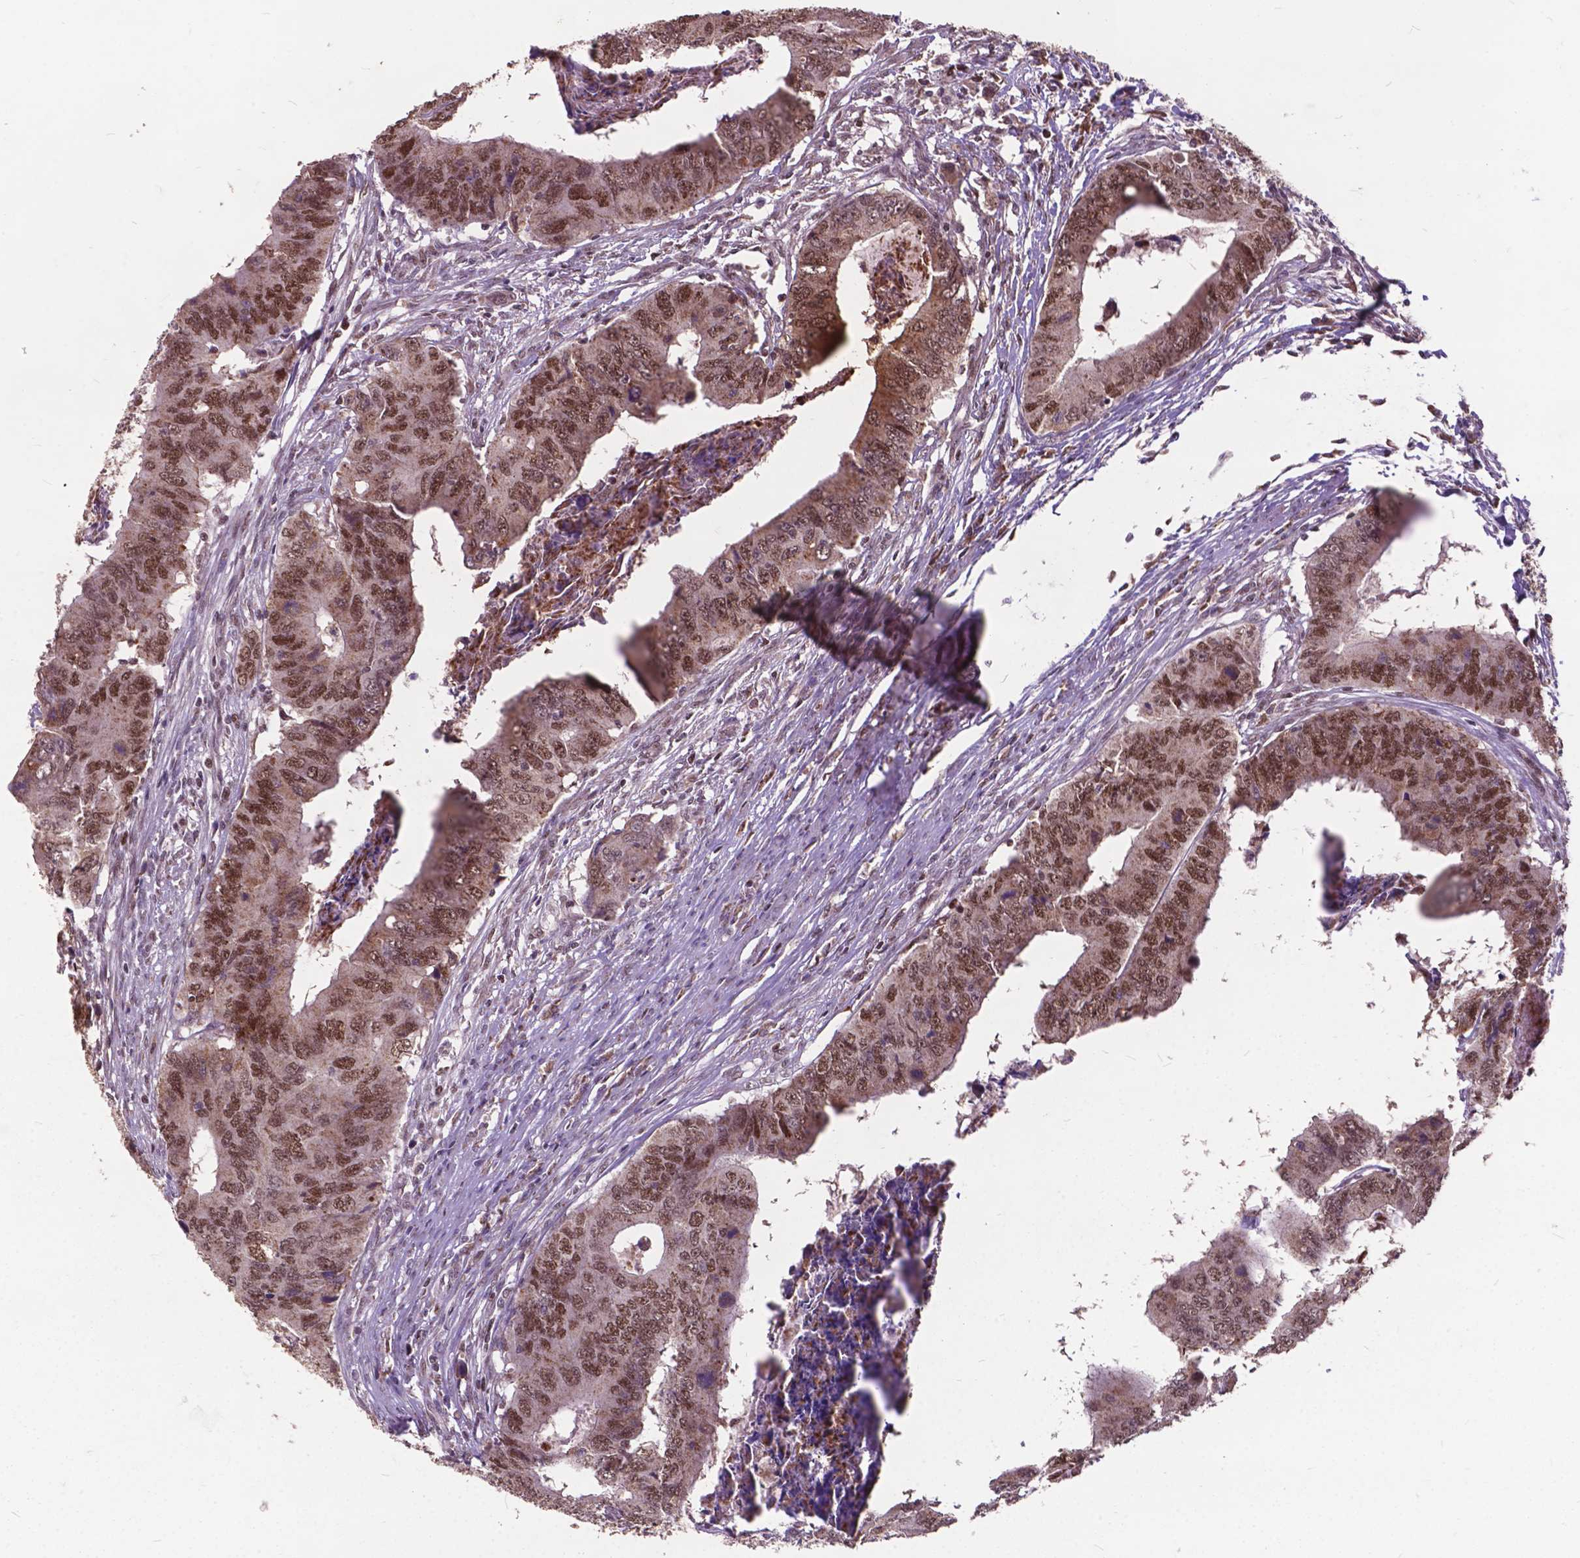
{"staining": {"intensity": "moderate", "quantity": "25%-75%", "location": "cytoplasmic/membranous,nuclear"}, "tissue": "colorectal cancer", "cell_type": "Tumor cells", "image_type": "cancer", "snomed": [{"axis": "morphology", "description": "Adenocarcinoma, NOS"}, {"axis": "topography", "description": "Colon"}], "caption": "A photomicrograph of colorectal adenocarcinoma stained for a protein shows moderate cytoplasmic/membranous and nuclear brown staining in tumor cells. The protein is stained brown, and the nuclei are stained in blue (DAB IHC with brightfield microscopy, high magnification).", "gene": "MSH2", "patient": {"sex": "male", "age": 53}}